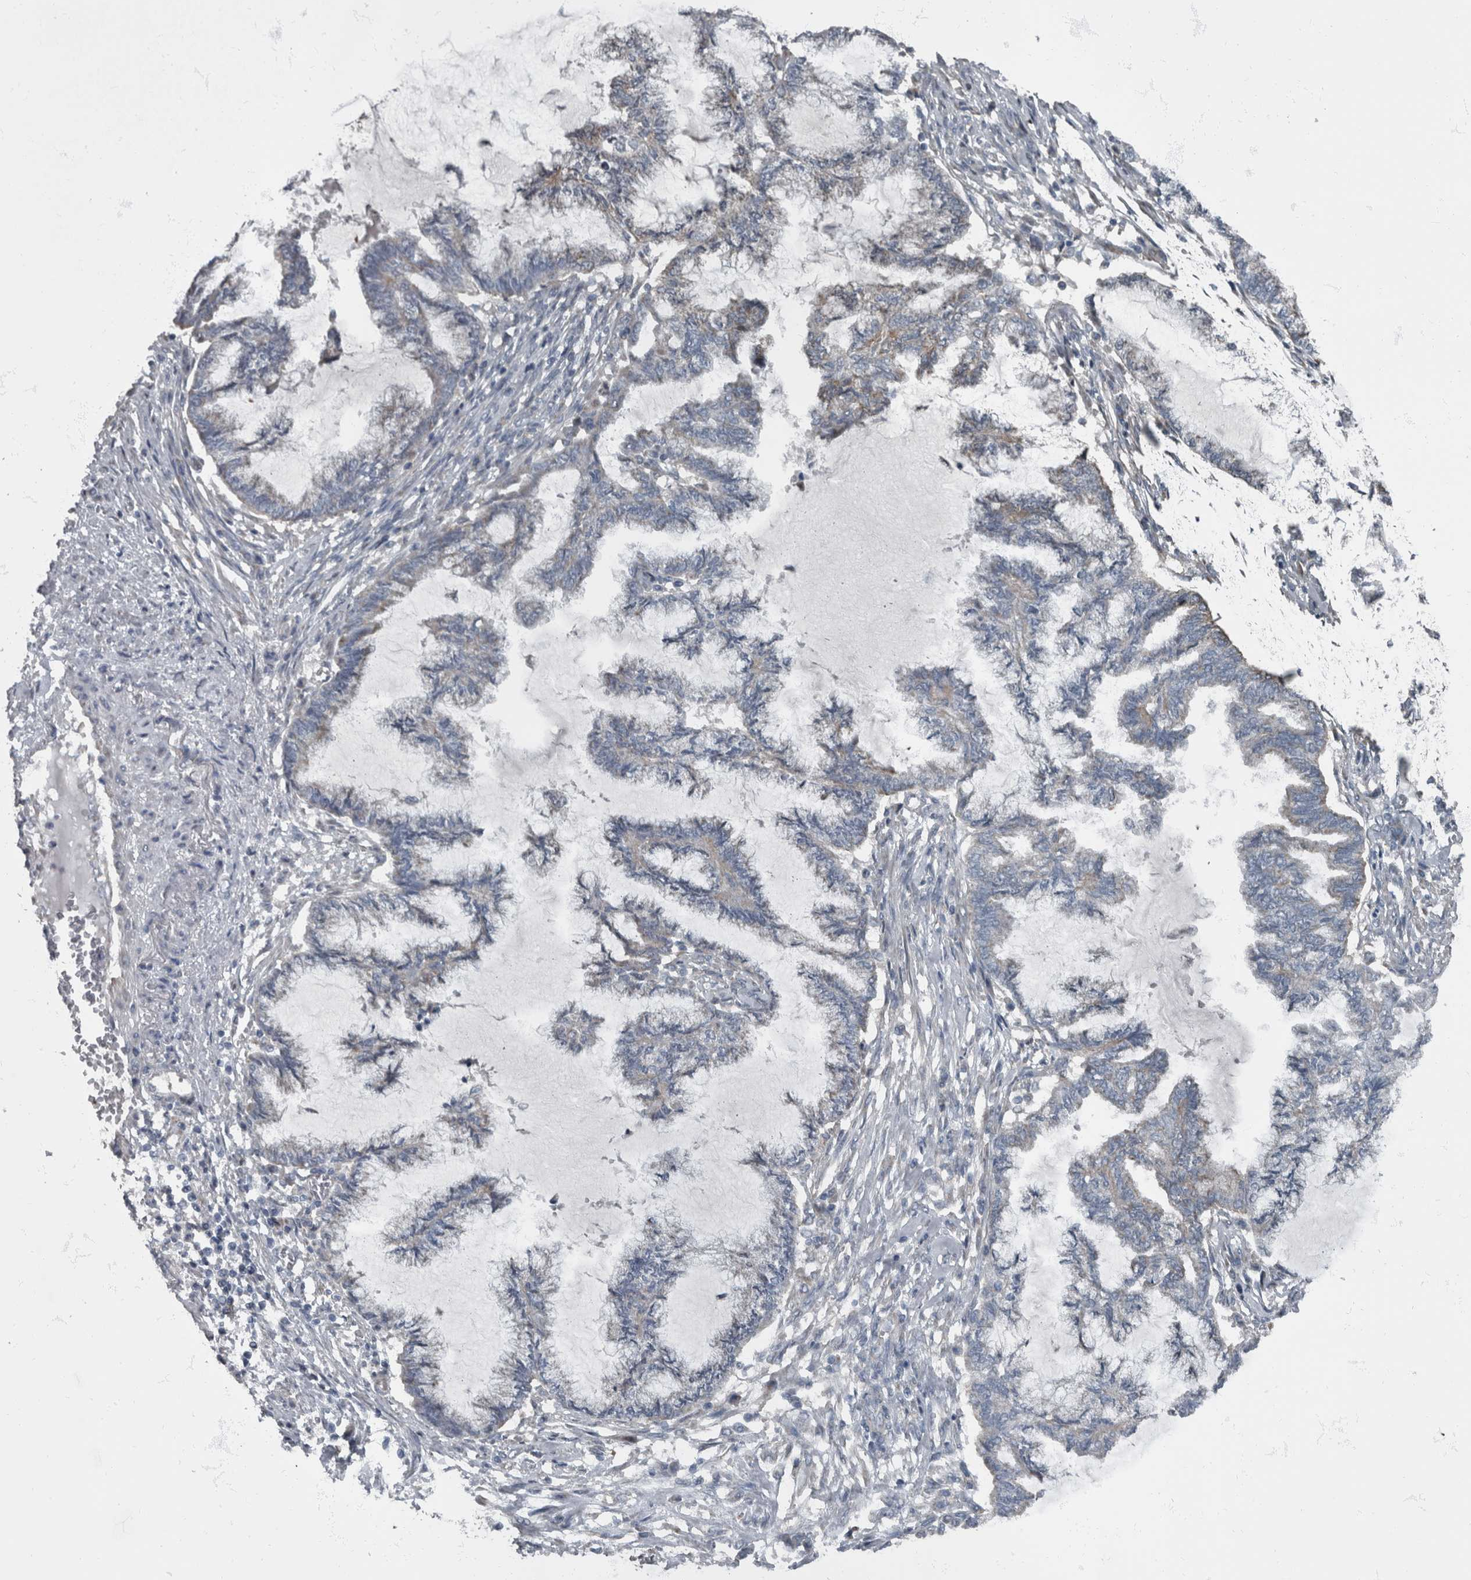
{"staining": {"intensity": "negative", "quantity": "none", "location": "none"}, "tissue": "endometrial cancer", "cell_type": "Tumor cells", "image_type": "cancer", "snomed": [{"axis": "morphology", "description": "Adenocarcinoma, NOS"}, {"axis": "topography", "description": "Endometrium"}], "caption": "A high-resolution micrograph shows IHC staining of endometrial cancer (adenocarcinoma), which demonstrates no significant positivity in tumor cells.", "gene": "RABGGTB", "patient": {"sex": "female", "age": 86}}